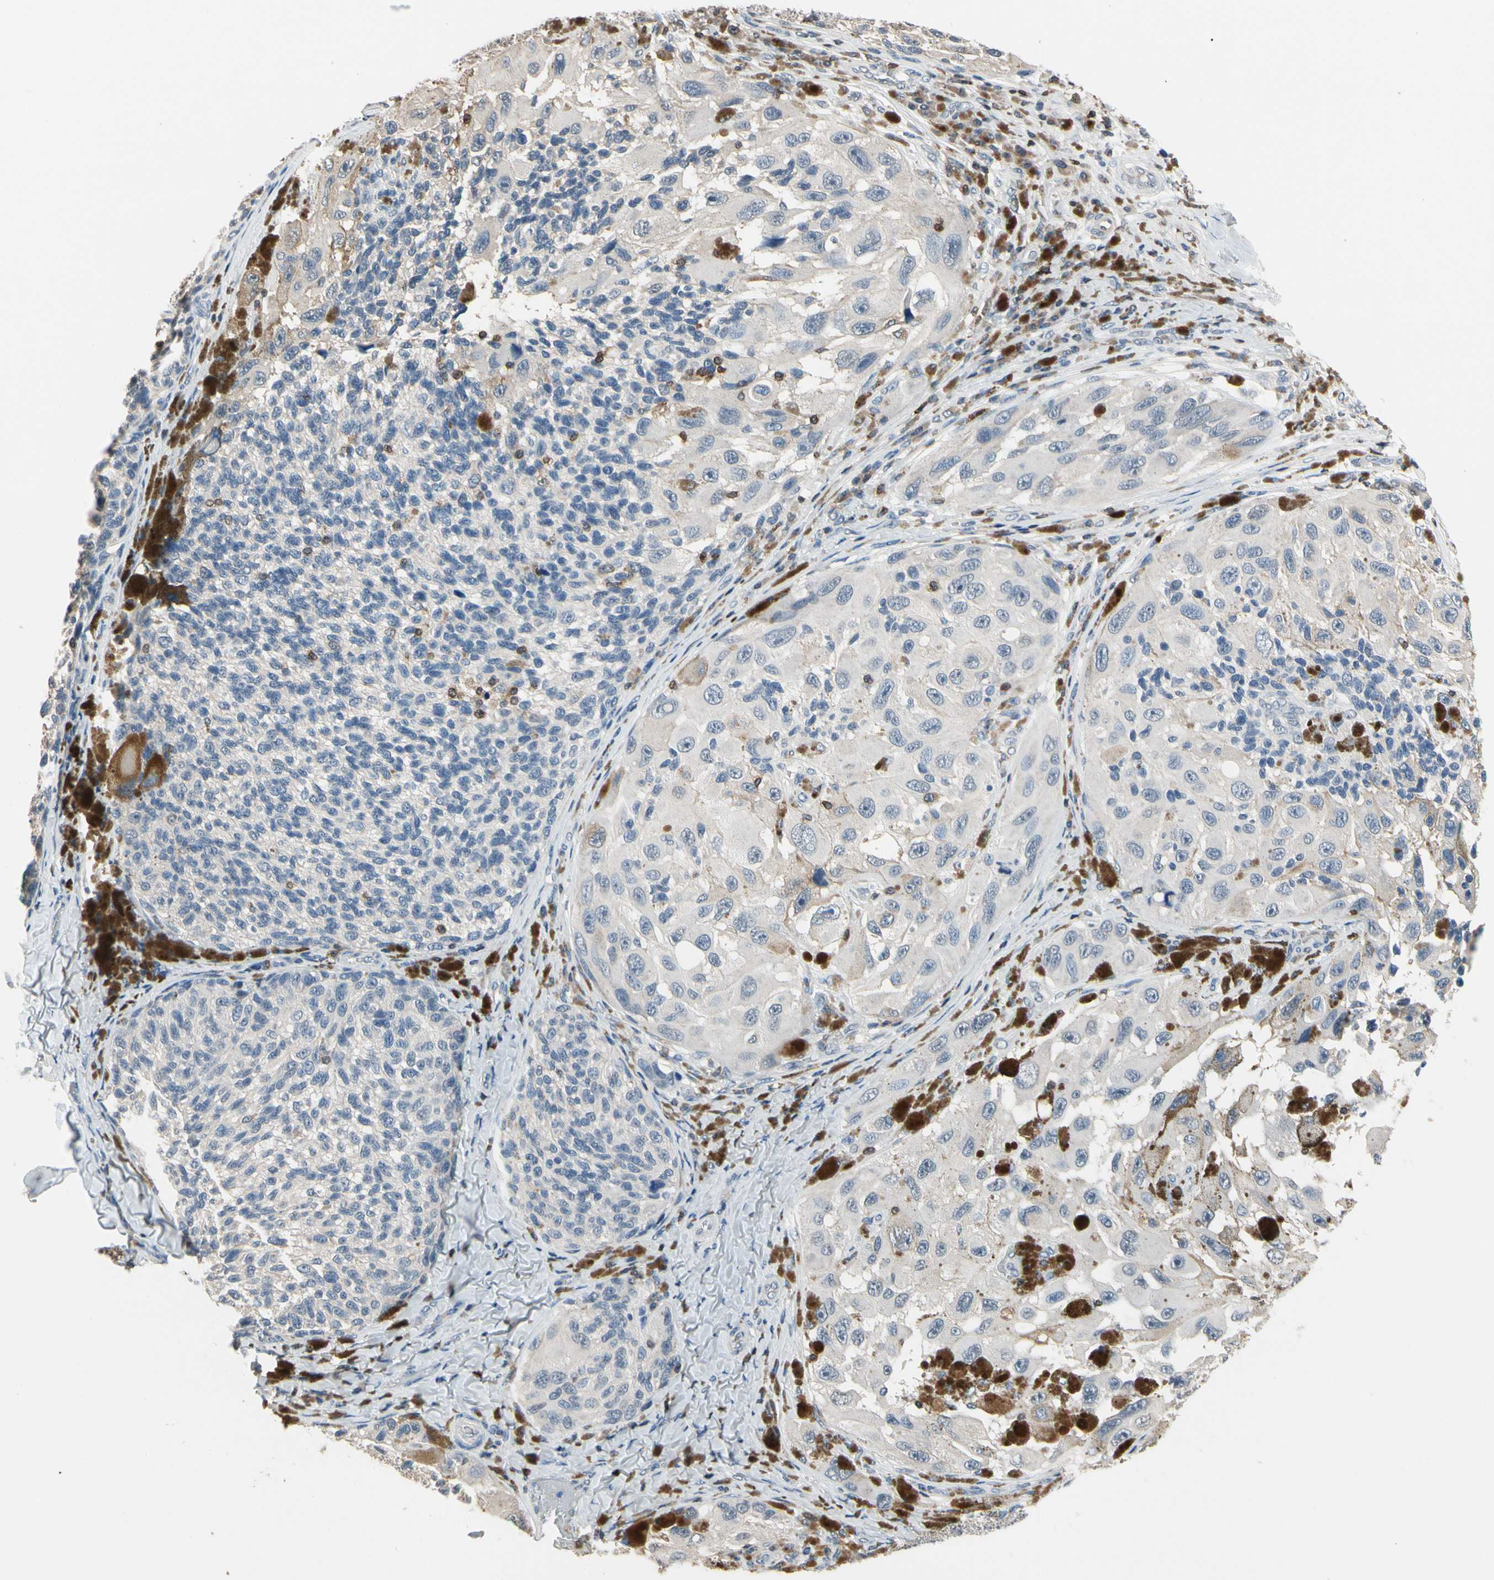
{"staining": {"intensity": "negative", "quantity": "none", "location": "none"}, "tissue": "melanoma", "cell_type": "Tumor cells", "image_type": "cancer", "snomed": [{"axis": "morphology", "description": "Malignant melanoma, NOS"}, {"axis": "topography", "description": "Skin"}], "caption": "Immunohistochemistry image of human malignant melanoma stained for a protein (brown), which displays no expression in tumor cells. (Stains: DAB IHC with hematoxylin counter stain, Microscopy: brightfield microscopy at high magnification).", "gene": "NFATC2", "patient": {"sex": "female", "age": 73}}